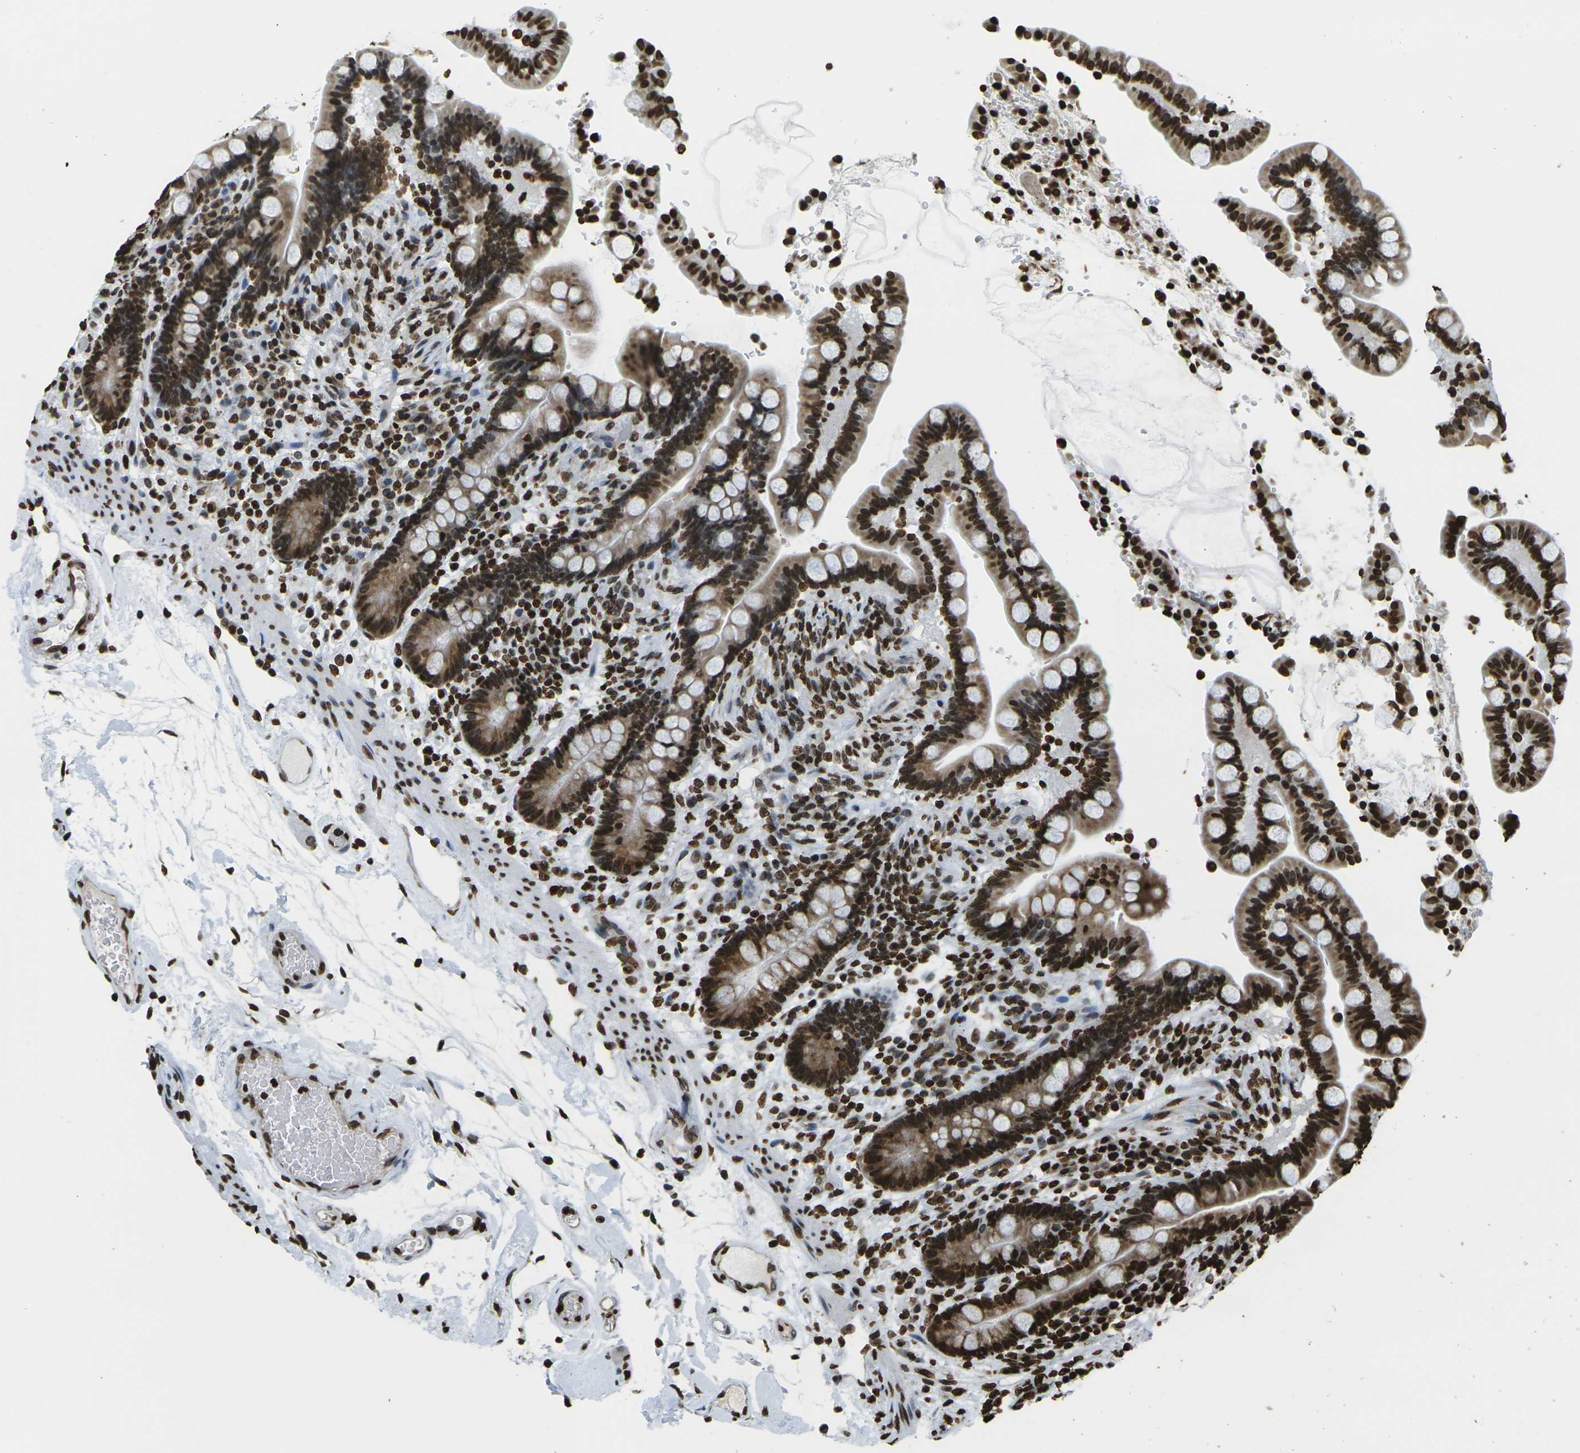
{"staining": {"intensity": "strong", "quantity": ">75%", "location": "nuclear"}, "tissue": "colon", "cell_type": "Endothelial cells", "image_type": "normal", "snomed": [{"axis": "morphology", "description": "Normal tissue, NOS"}, {"axis": "topography", "description": "Colon"}], "caption": "Immunohistochemistry (DAB) staining of normal colon displays strong nuclear protein positivity in about >75% of endothelial cells.", "gene": "H1", "patient": {"sex": "male", "age": 73}}